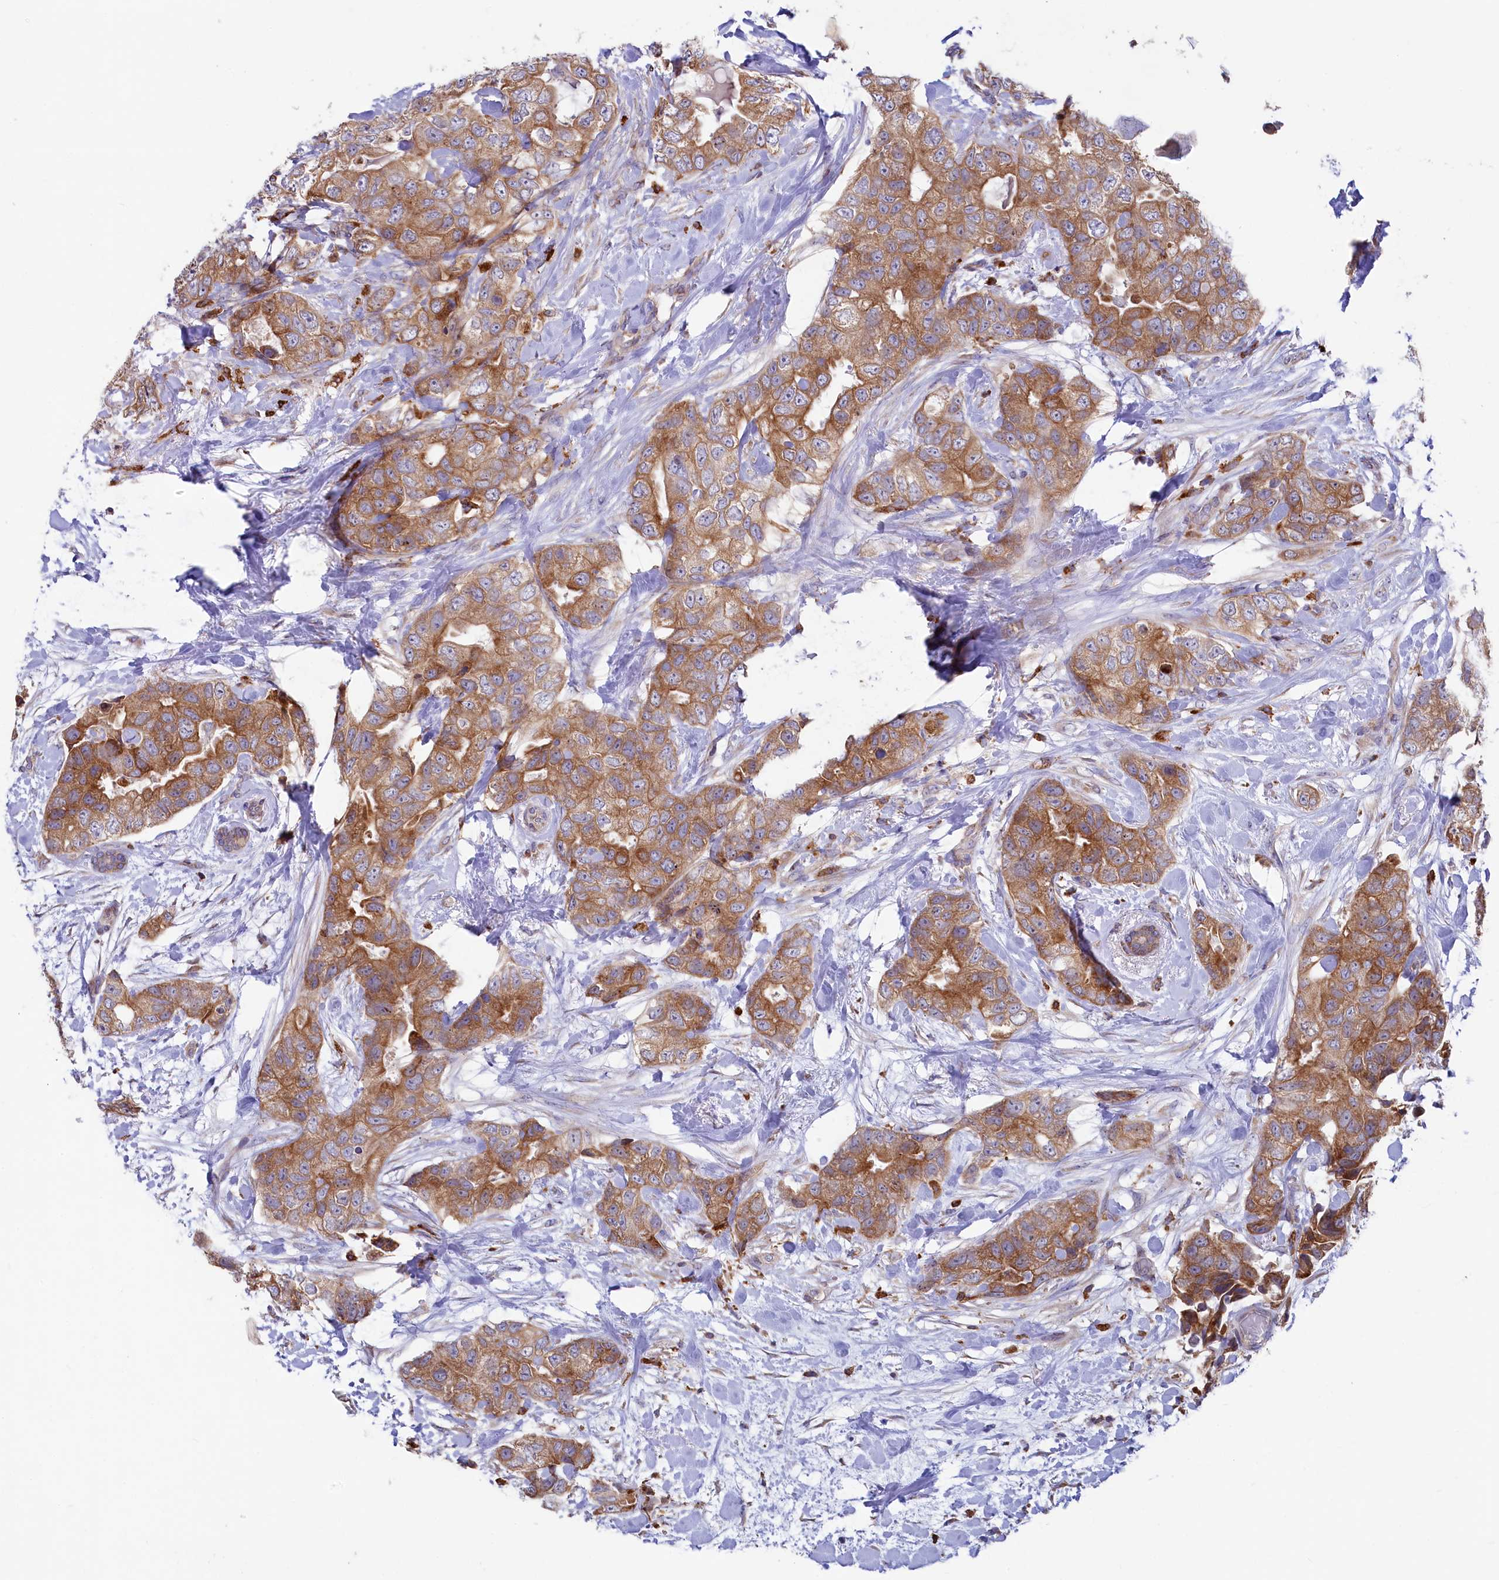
{"staining": {"intensity": "moderate", "quantity": ">75%", "location": "cytoplasmic/membranous"}, "tissue": "breast cancer", "cell_type": "Tumor cells", "image_type": "cancer", "snomed": [{"axis": "morphology", "description": "Duct carcinoma"}, {"axis": "topography", "description": "Breast"}], "caption": "The image displays immunohistochemical staining of breast cancer. There is moderate cytoplasmic/membranous expression is seen in approximately >75% of tumor cells.", "gene": "CHID1", "patient": {"sex": "female", "age": 62}}